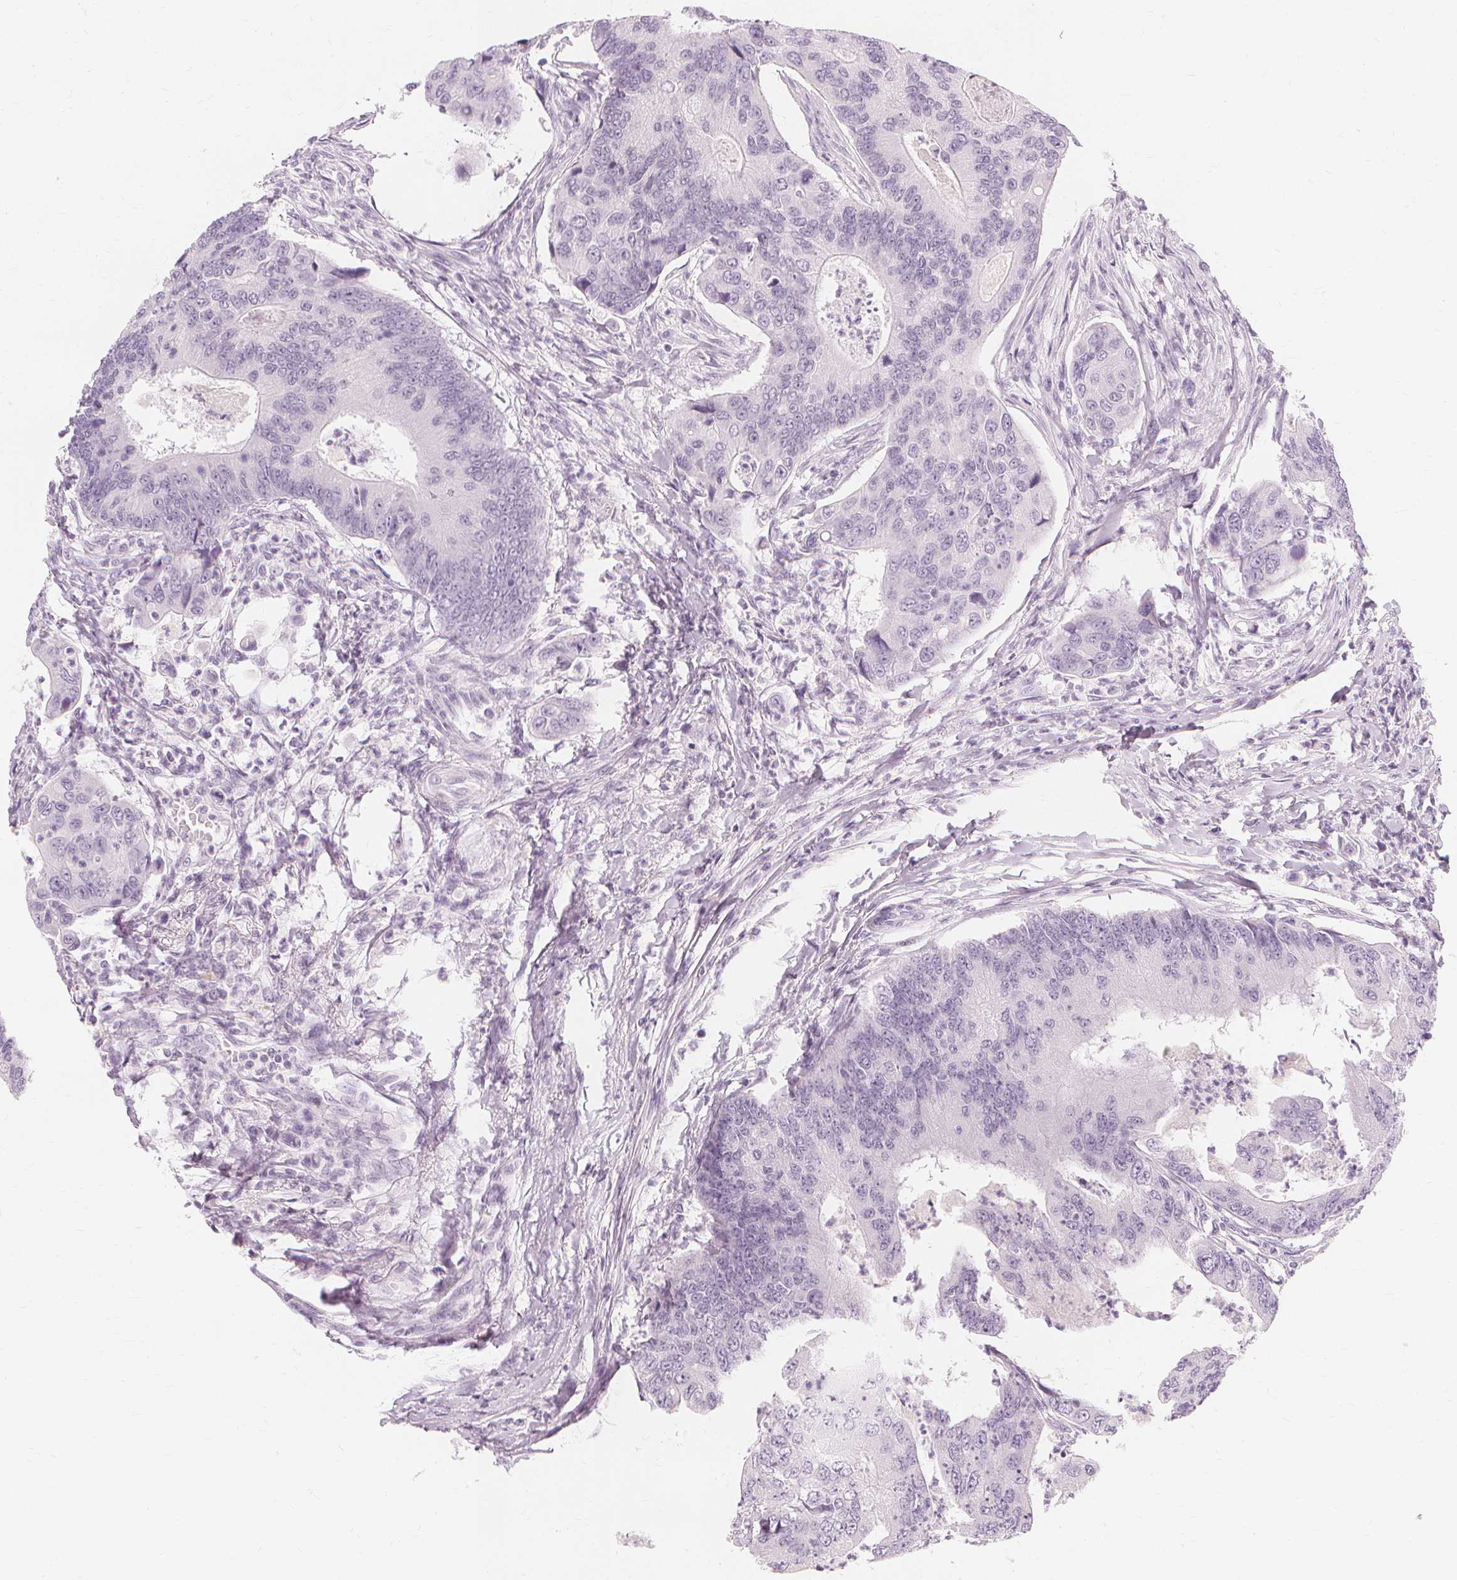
{"staining": {"intensity": "negative", "quantity": "none", "location": "none"}, "tissue": "colorectal cancer", "cell_type": "Tumor cells", "image_type": "cancer", "snomed": [{"axis": "morphology", "description": "Adenocarcinoma, NOS"}, {"axis": "topography", "description": "Colon"}], "caption": "Tumor cells show no significant expression in colorectal adenocarcinoma.", "gene": "TFF1", "patient": {"sex": "female", "age": 67}}